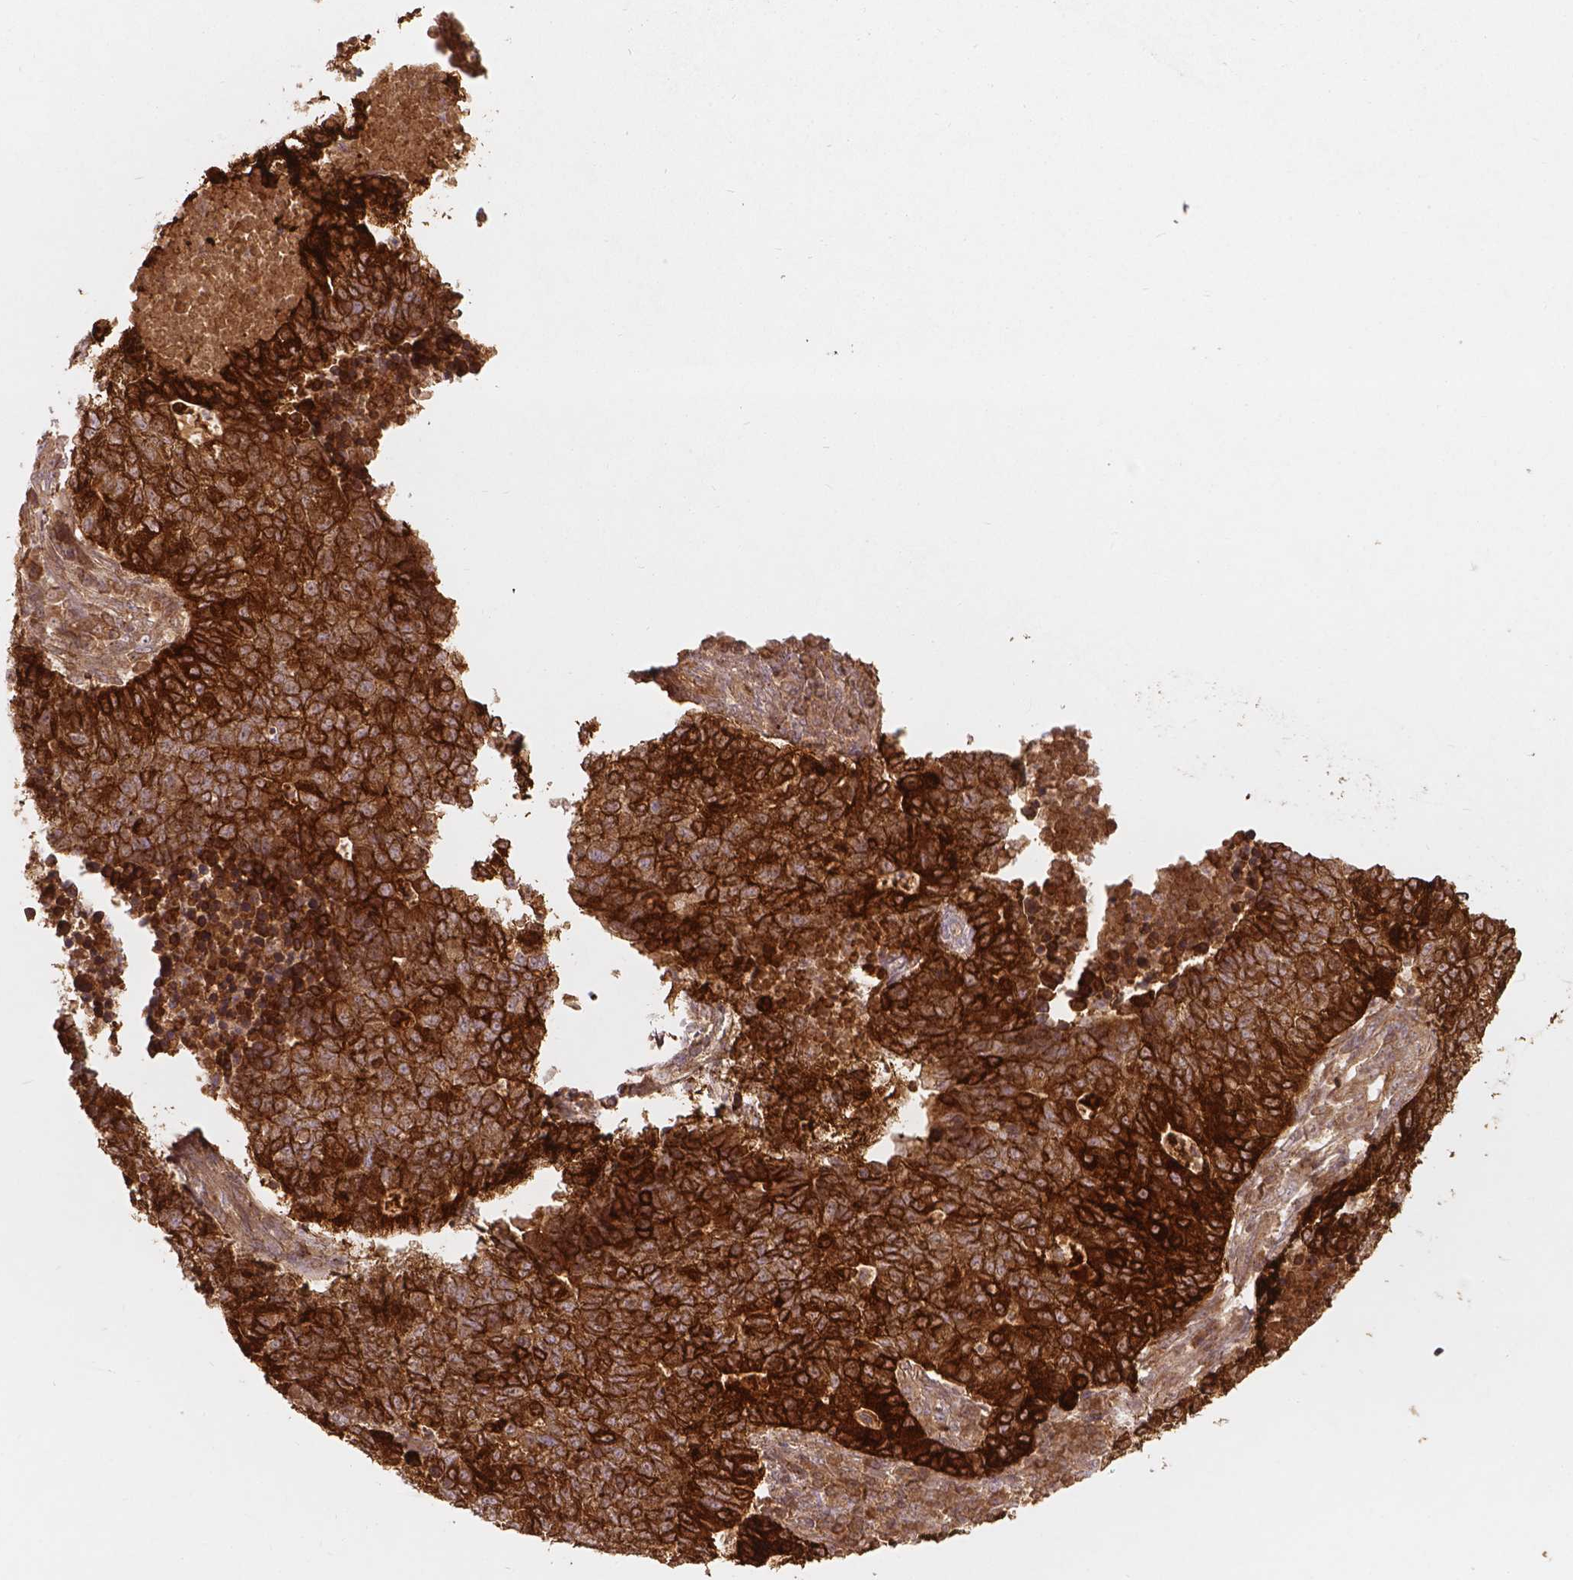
{"staining": {"intensity": "strong", "quantity": ">75%", "location": "cytoplasmic/membranous"}, "tissue": "lung cancer", "cell_type": "Tumor cells", "image_type": "cancer", "snomed": [{"axis": "morphology", "description": "Adenocarcinoma, NOS"}, {"axis": "topography", "description": "Lung"}], "caption": "This is a micrograph of immunohistochemistry staining of lung cancer (adenocarcinoma), which shows strong staining in the cytoplasmic/membranous of tumor cells.", "gene": "XPR1", "patient": {"sex": "male", "age": 57}}